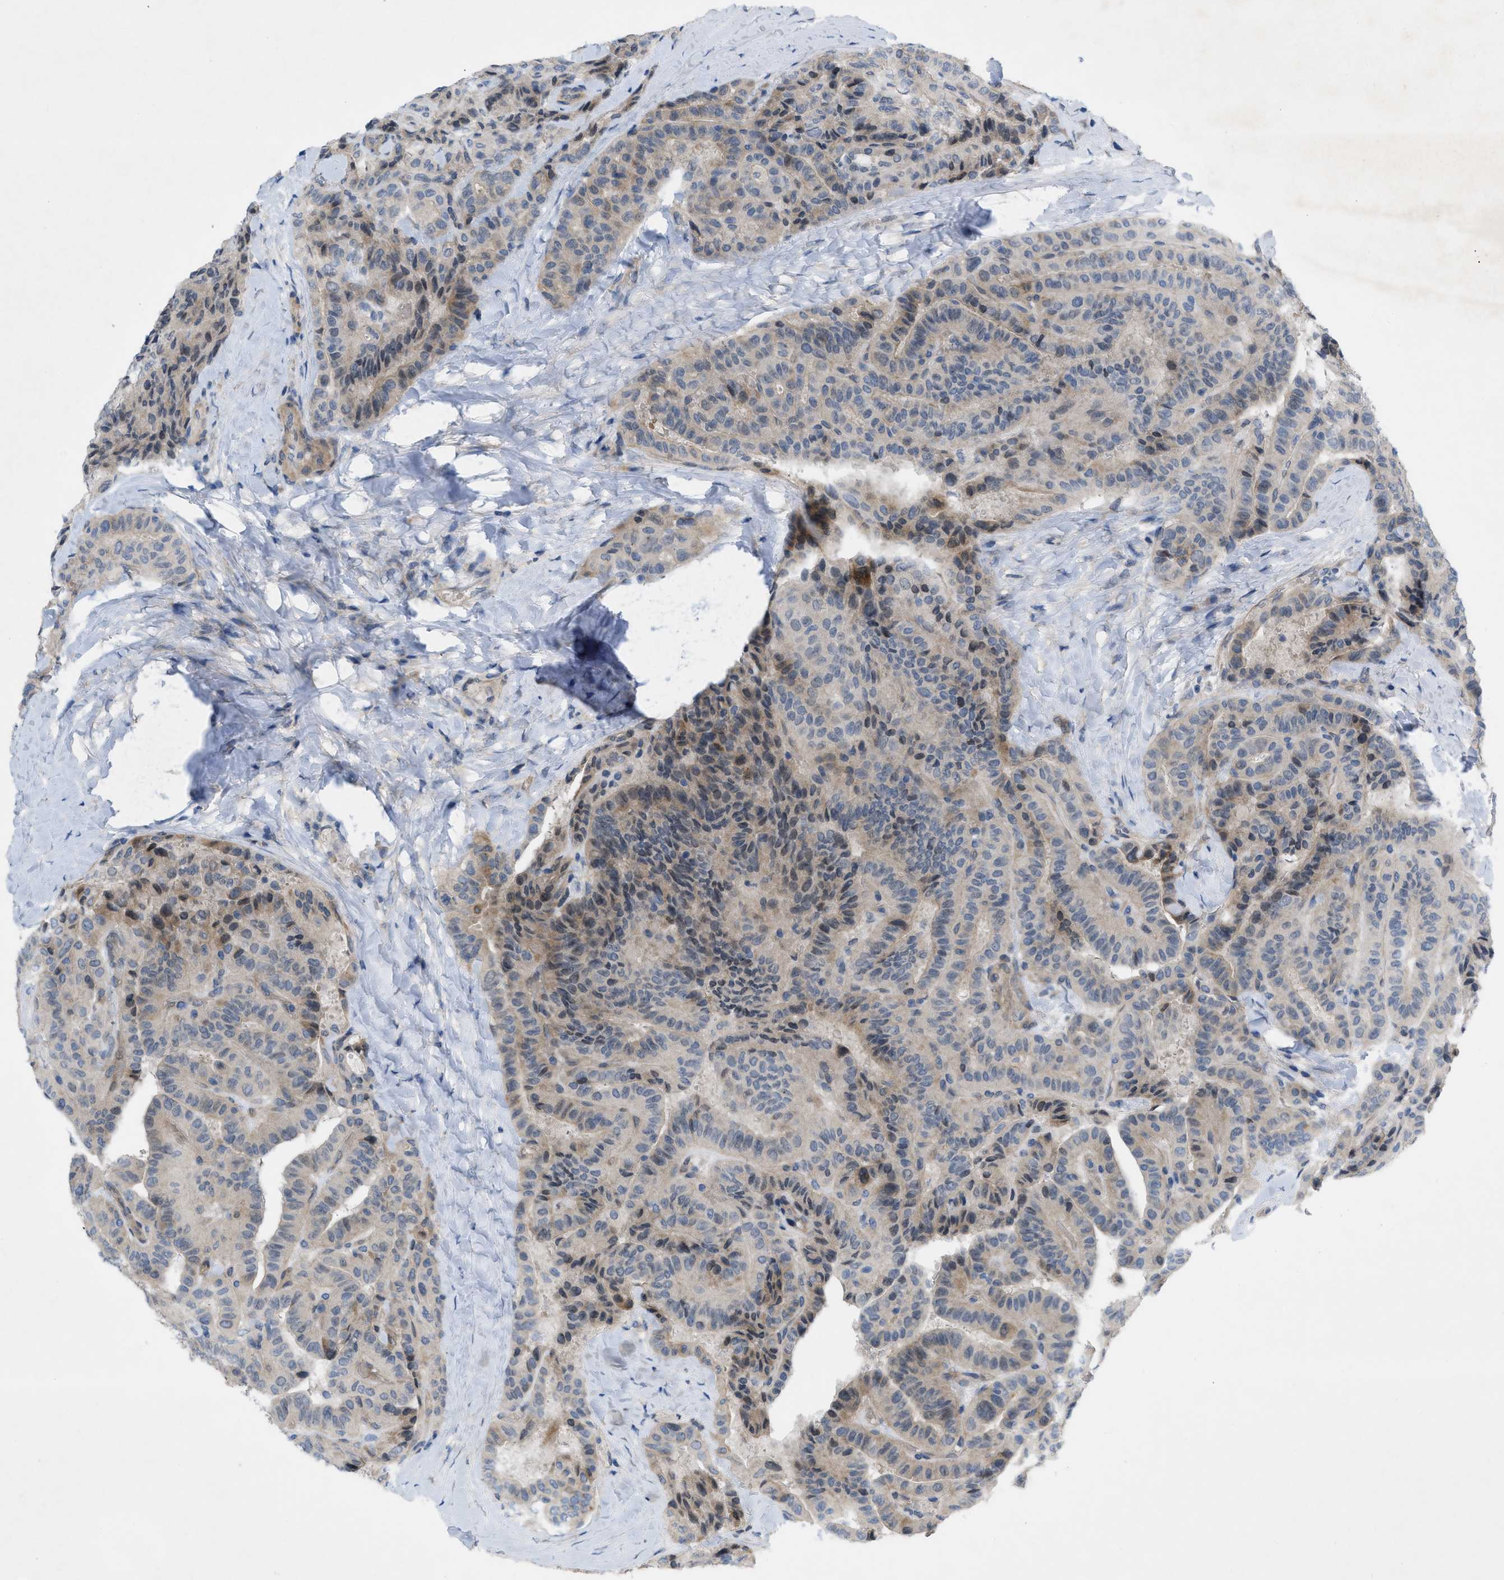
{"staining": {"intensity": "weak", "quantity": "25%-75%", "location": "cytoplasmic/membranous"}, "tissue": "thyroid cancer", "cell_type": "Tumor cells", "image_type": "cancer", "snomed": [{"axis": "morphology", "description": "Papillary adenocarcinoma, NOS"}, {"axis": "topography", "description": "Thyroid gland"}], "caption": "Thyroid cancer (papillary adenocarcinoma) stained with a protein marker shows weak staining in tumor cells.", "gene": "NDEL1", "patient": {"sex": "male", "age": 77}}